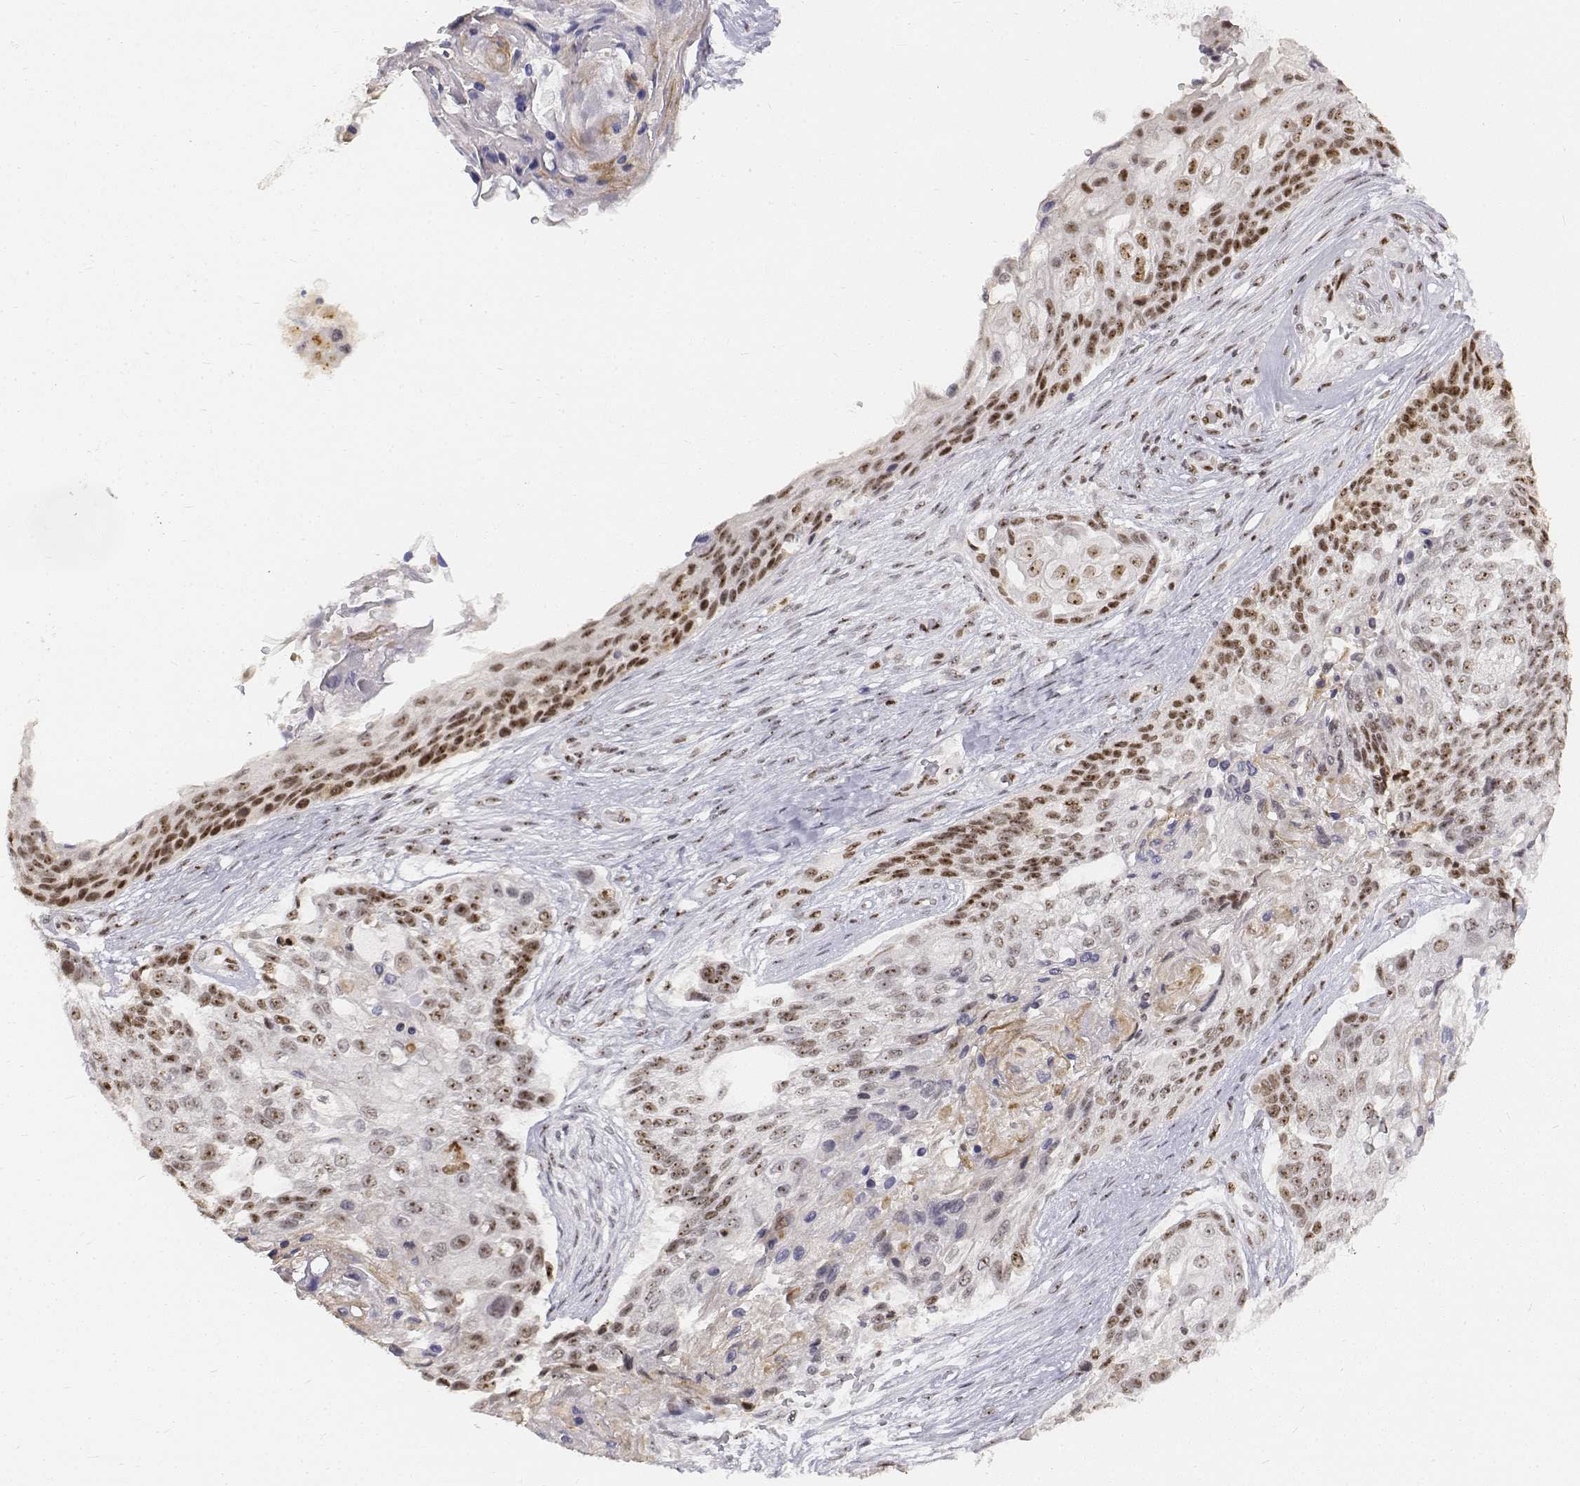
{"staining": {"intensity": "strong", "quantity": "<25%", "location": "nuclear"}, "tissue": "lung cancer", "cell_type": "Tumor cells", "image_type": "cancer", "snomed": [{"axis": "morphology", "description": "Squamous cell carcinoma, NOS"}, {"axis": "topography", "description": "Lung"}], "caption": "Immunohistochemical staining of human squamous cell carcinoma (lung) demonstrates medium levels of strong nuclear expression in approximately <25% of tumor cells.", "gene": "PHF6", "patient": {"sex": "male", "age": 69}}